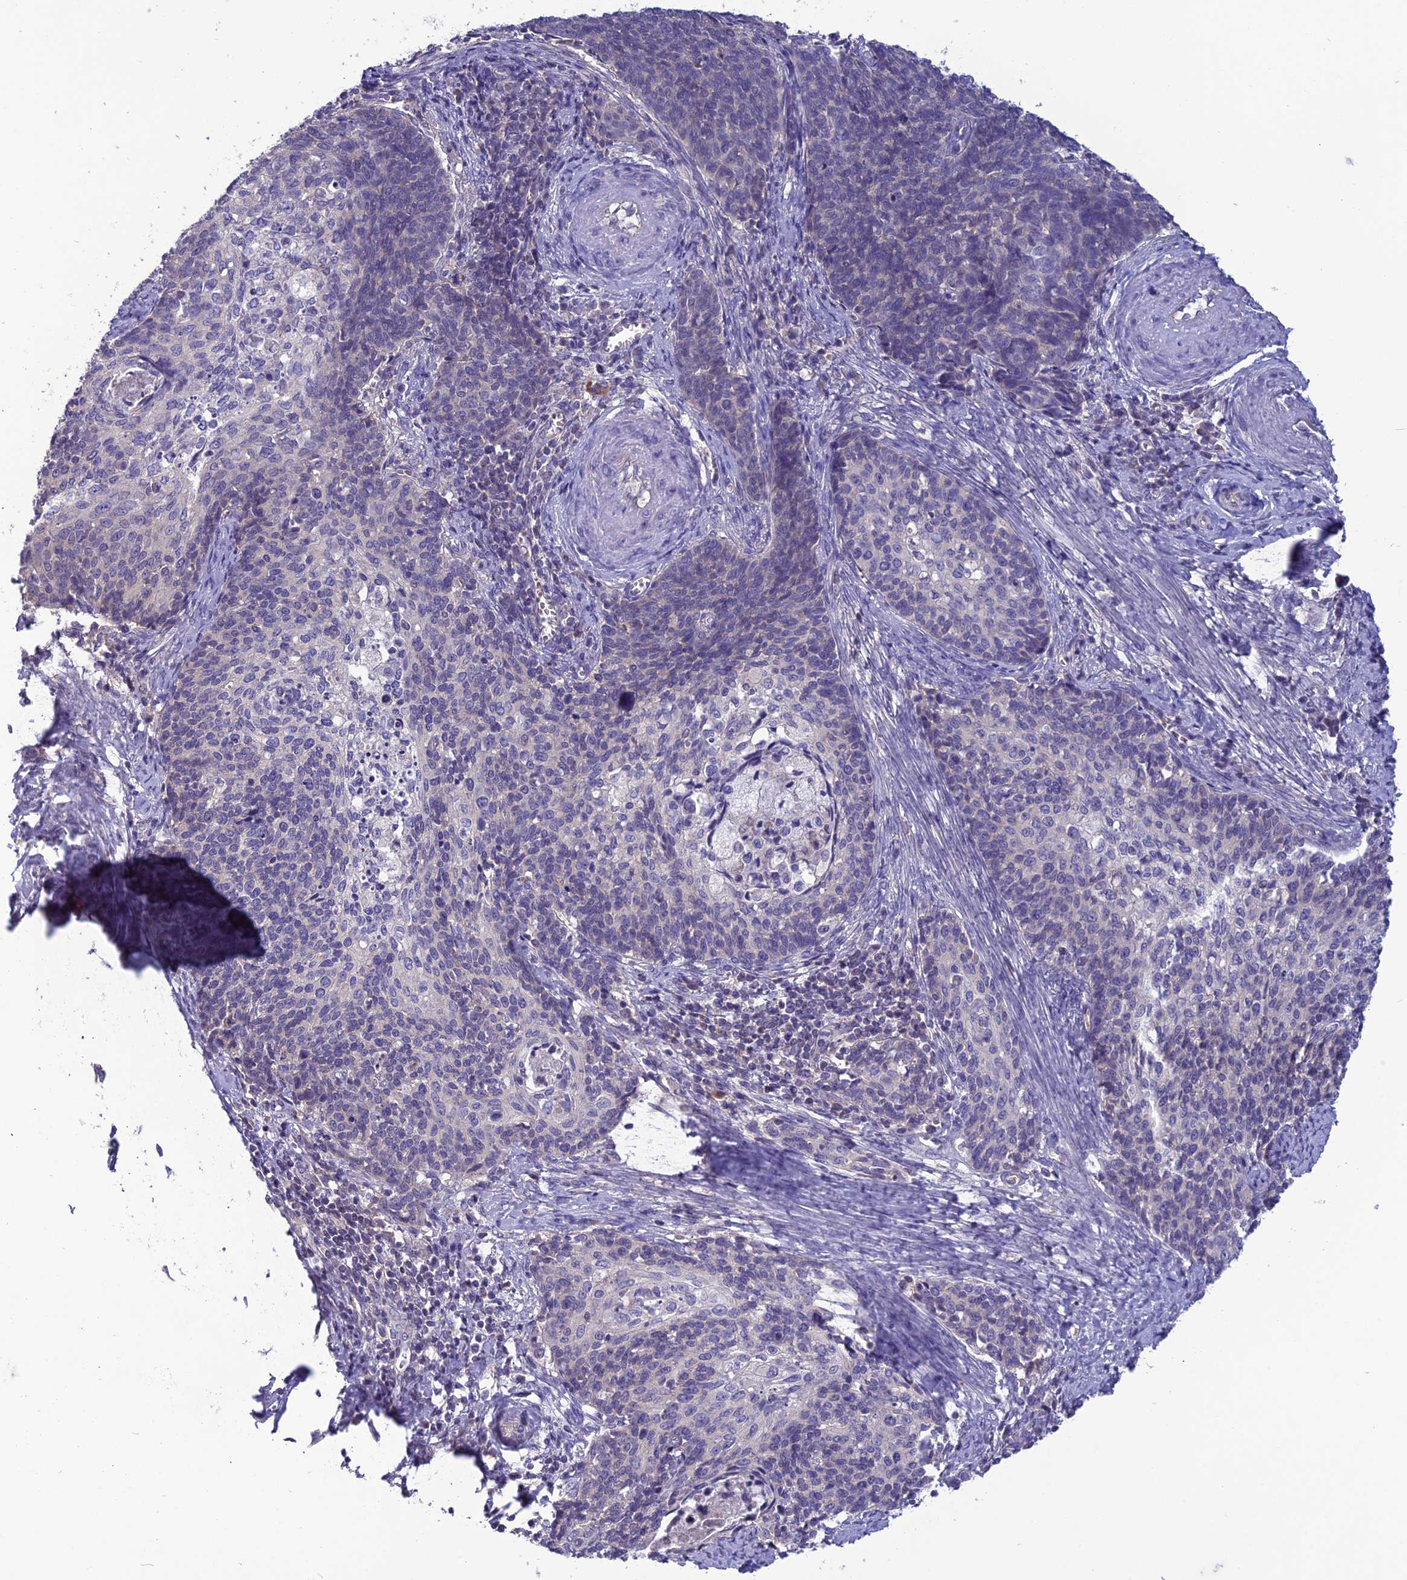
{"staining": {"intensity": "negative", "quantity": "none", "location": "none"}, "tissue": "cervical cancer", "cell_type": "Tumor cells", "image_type": "cancer", "snomed": [{"axis": "morphology", "description": "Squamous cell carcinoma, NOS"}, {"axis": "topography", "description": "Cervix"}], "caption": "This is an IHC image of human cervical squamous cell carcinoma. There is no positivity in tumor cells.", "gene": "PSMF1", "patient": {"sex": "female", "age": 39}}